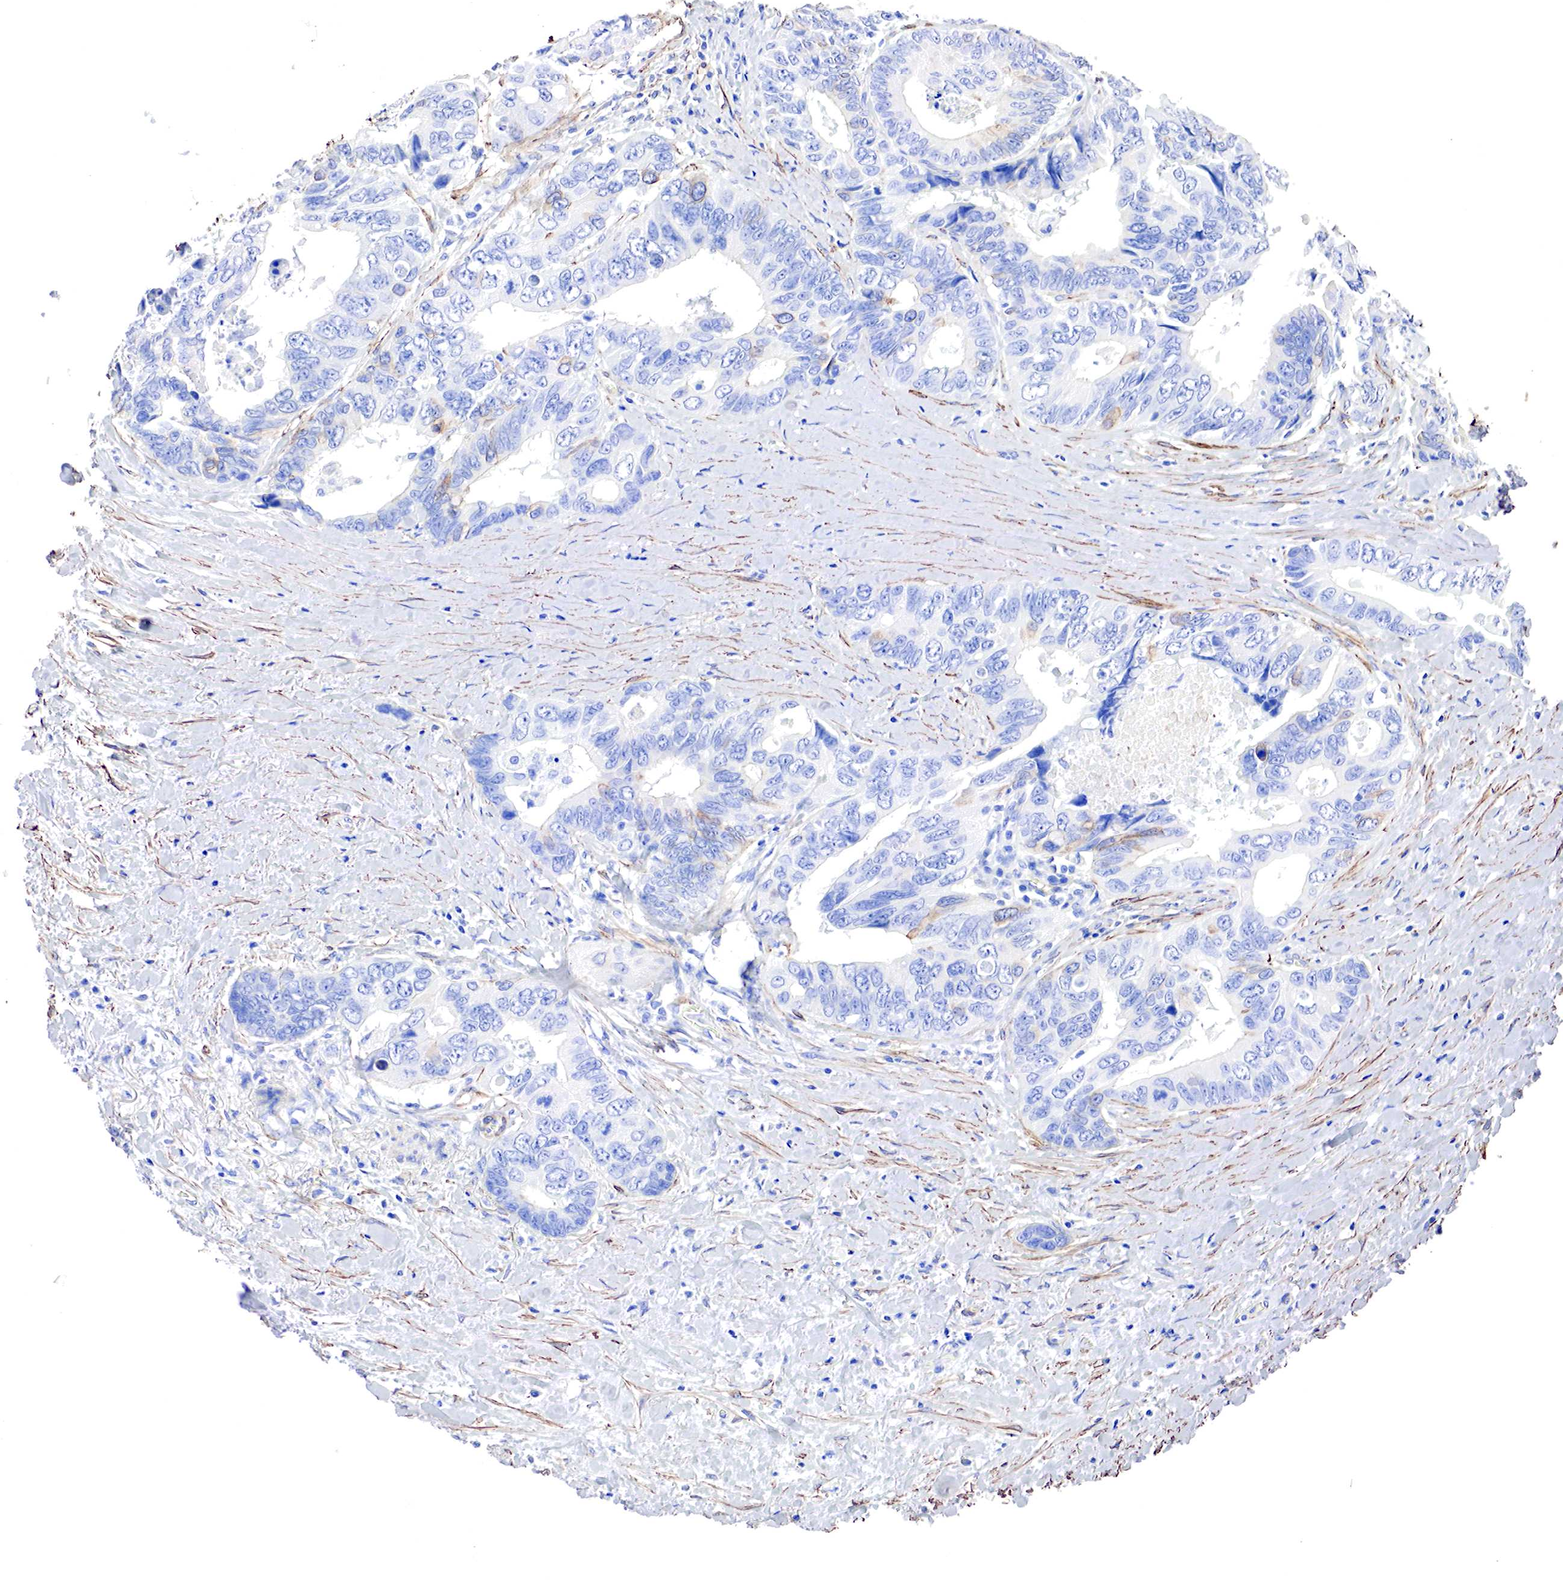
{"staining": {"intensity": "negative", "quantity": "none", "location": "none"}, "tissue": "colorectal cancer", "cell_type": "Tumor cells", "image_type": "cancer", "snomed": [{"axis": "morphology", "description": "Adenocarcinoma, NOS"}, {"axis": "topography", "description": "Rectum"}], "caption": "IHC micrograph of human colorectal cancer stained for a protein (brown), which reveals no staining in tumor cells.", "gene": "TPM1", "patient": {"sex": "female", "age": 67}}